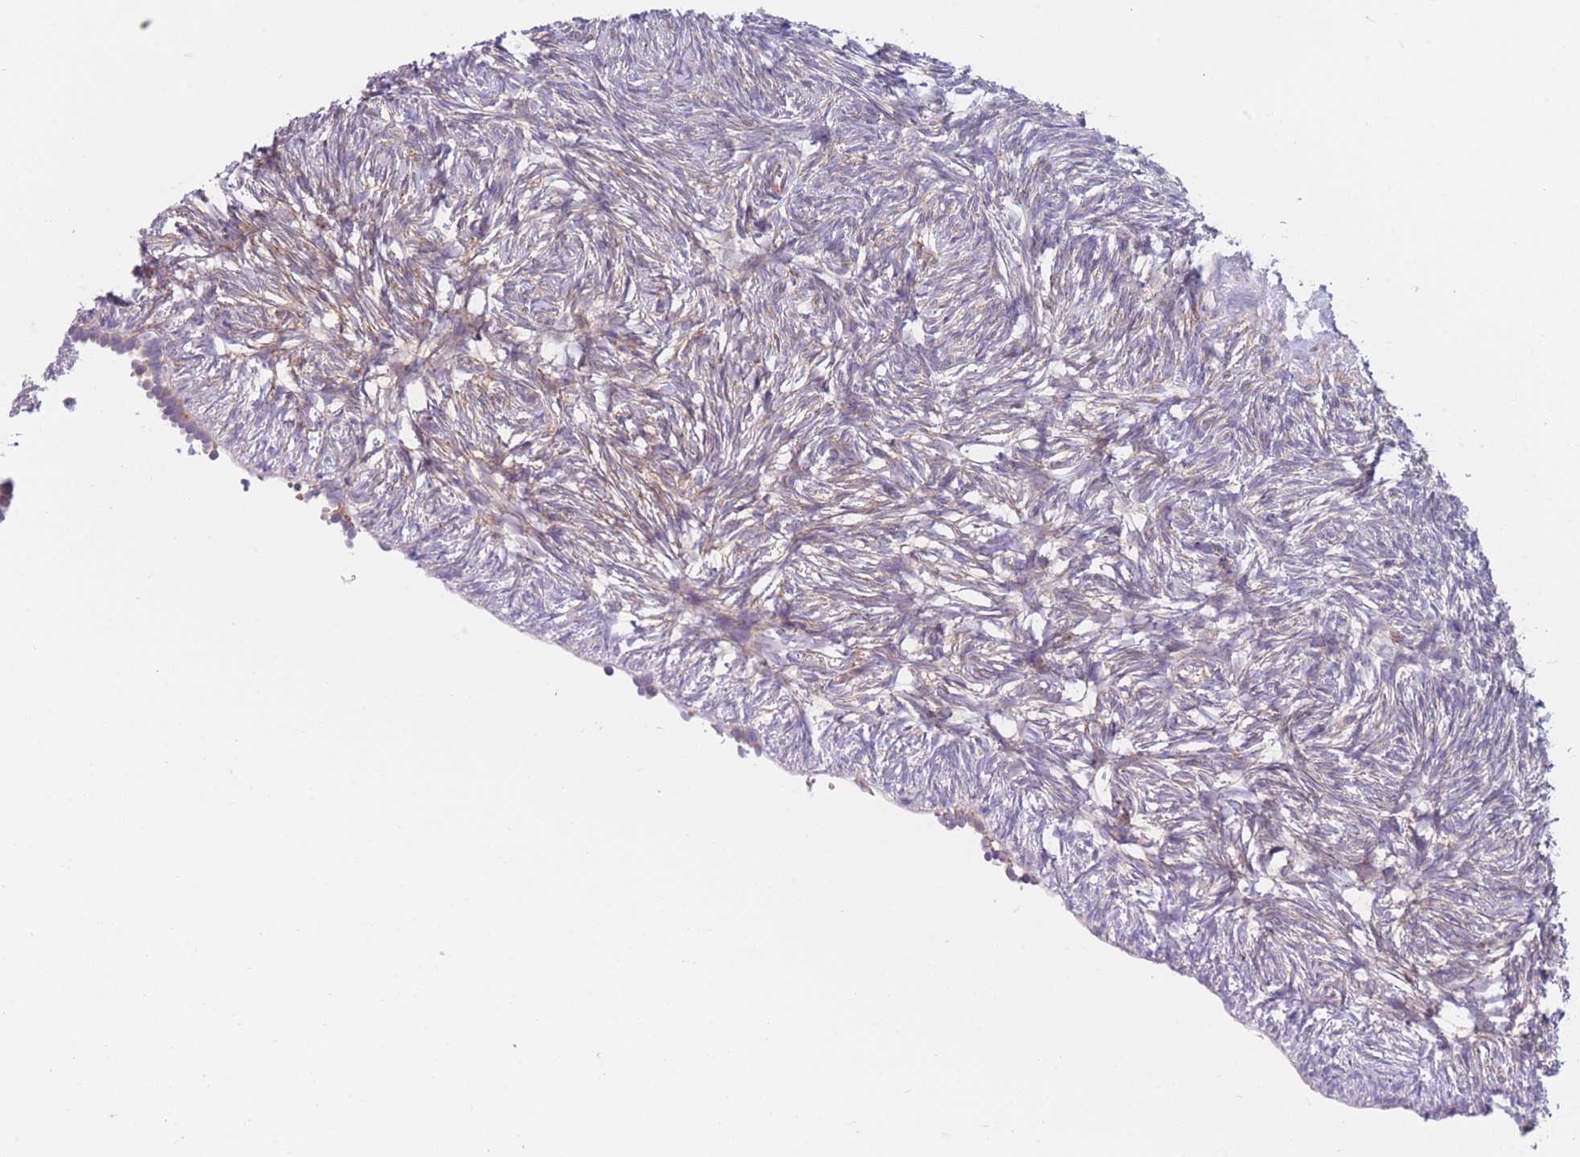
{"staining": {"intensity": "strong", "quantity": ">75%", "location": "cytoplasmic/membranous"}, "tissue": "ovary", "cell_type": "Follicle cells", "image_type": "normal", "snomed": [{"axis": "morphology", "description": "Normal tissue, NOS"}, {"axis": "topography", "description": "Ovary"}], "caption": "Immunohistochemical staining of benign human ovary reveals >75% levels of strong cytoplasmic/membranous protein expression in about >75% of follicle cells. The staining is performed using DAB brown chromogen to label protein expression. The nuclei are counter-stained blue using hematoxylin.", "gene": "AK9", "patient": {"sex": "female", "age": 51}}